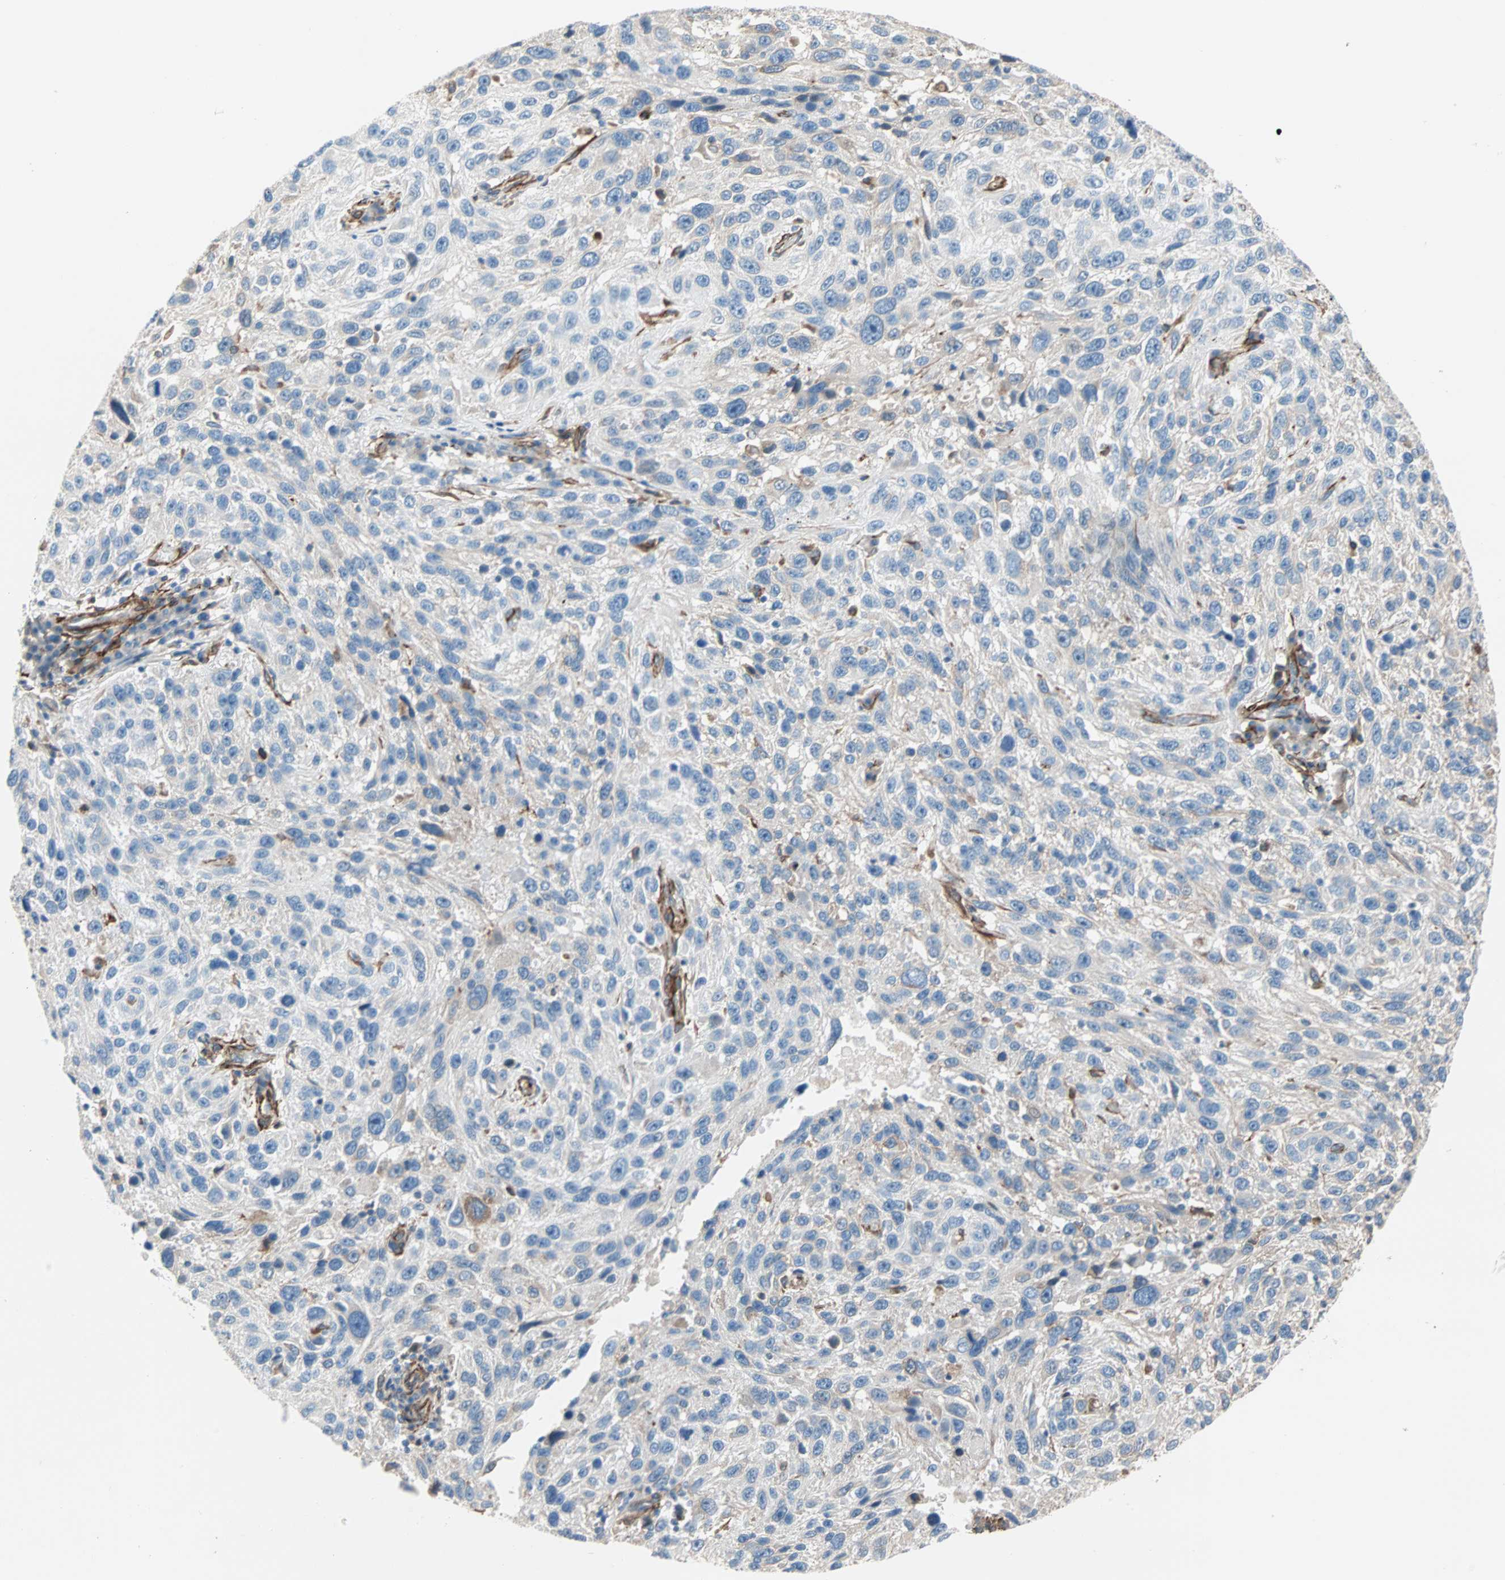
{"staining": {"intensity": "weak", "quantity": ">75%", "location": "cytoplasmic/membranous"}, "tissue": "melanoma", "cell_type": "Tumor cells", "image_type": "cancer", "snomed": [{"axis": "morphology", "description": "Malignant melanoma, NOS"}, {"axis": "topography", "description": "Skin"}], "caption": "A micrograph of human malignant melanoma stained for a protein shows weak cytoplasmic/membranous brown staining in tumor cells.", "gene": "EPB41L2", "patient": {"sex": "male", "age": 53}}